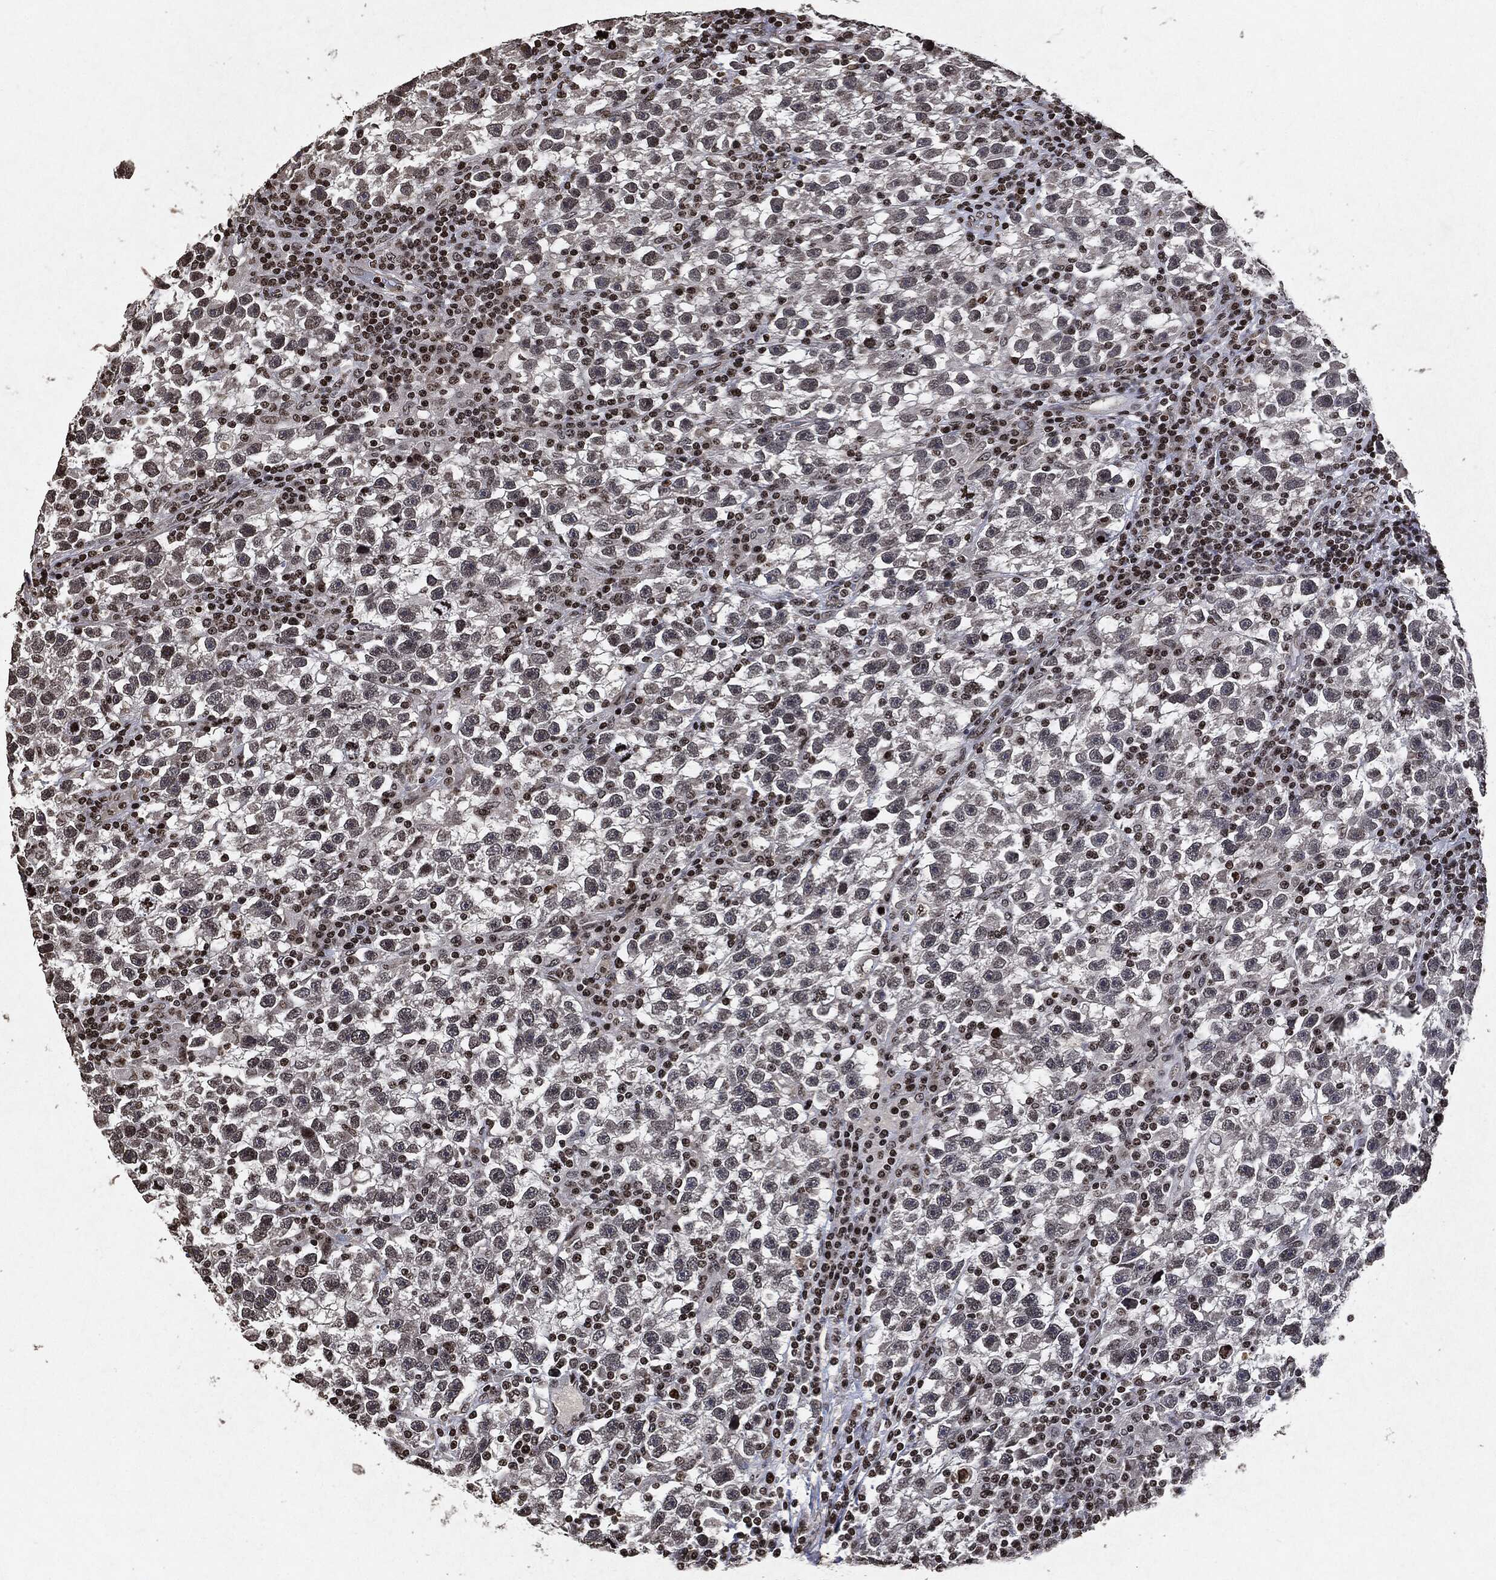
{"staining": {"intensity": "negative", "quantity": "none", "location": "none"}, "tissue": "testis cancer", "cell_type": "Tumor cells", "image_type": "cancer", "snomed": [{"axis": "morphology", "description": "Seminoma, NOS"}, {"axis": "topography", "description": "Testis"}], "caption": "The photomicrograph exhibits no staining of tumor cells in testis cancer (seminoma).", "gene": "JUN", "patient": {"sex": "male", "age": 47}}